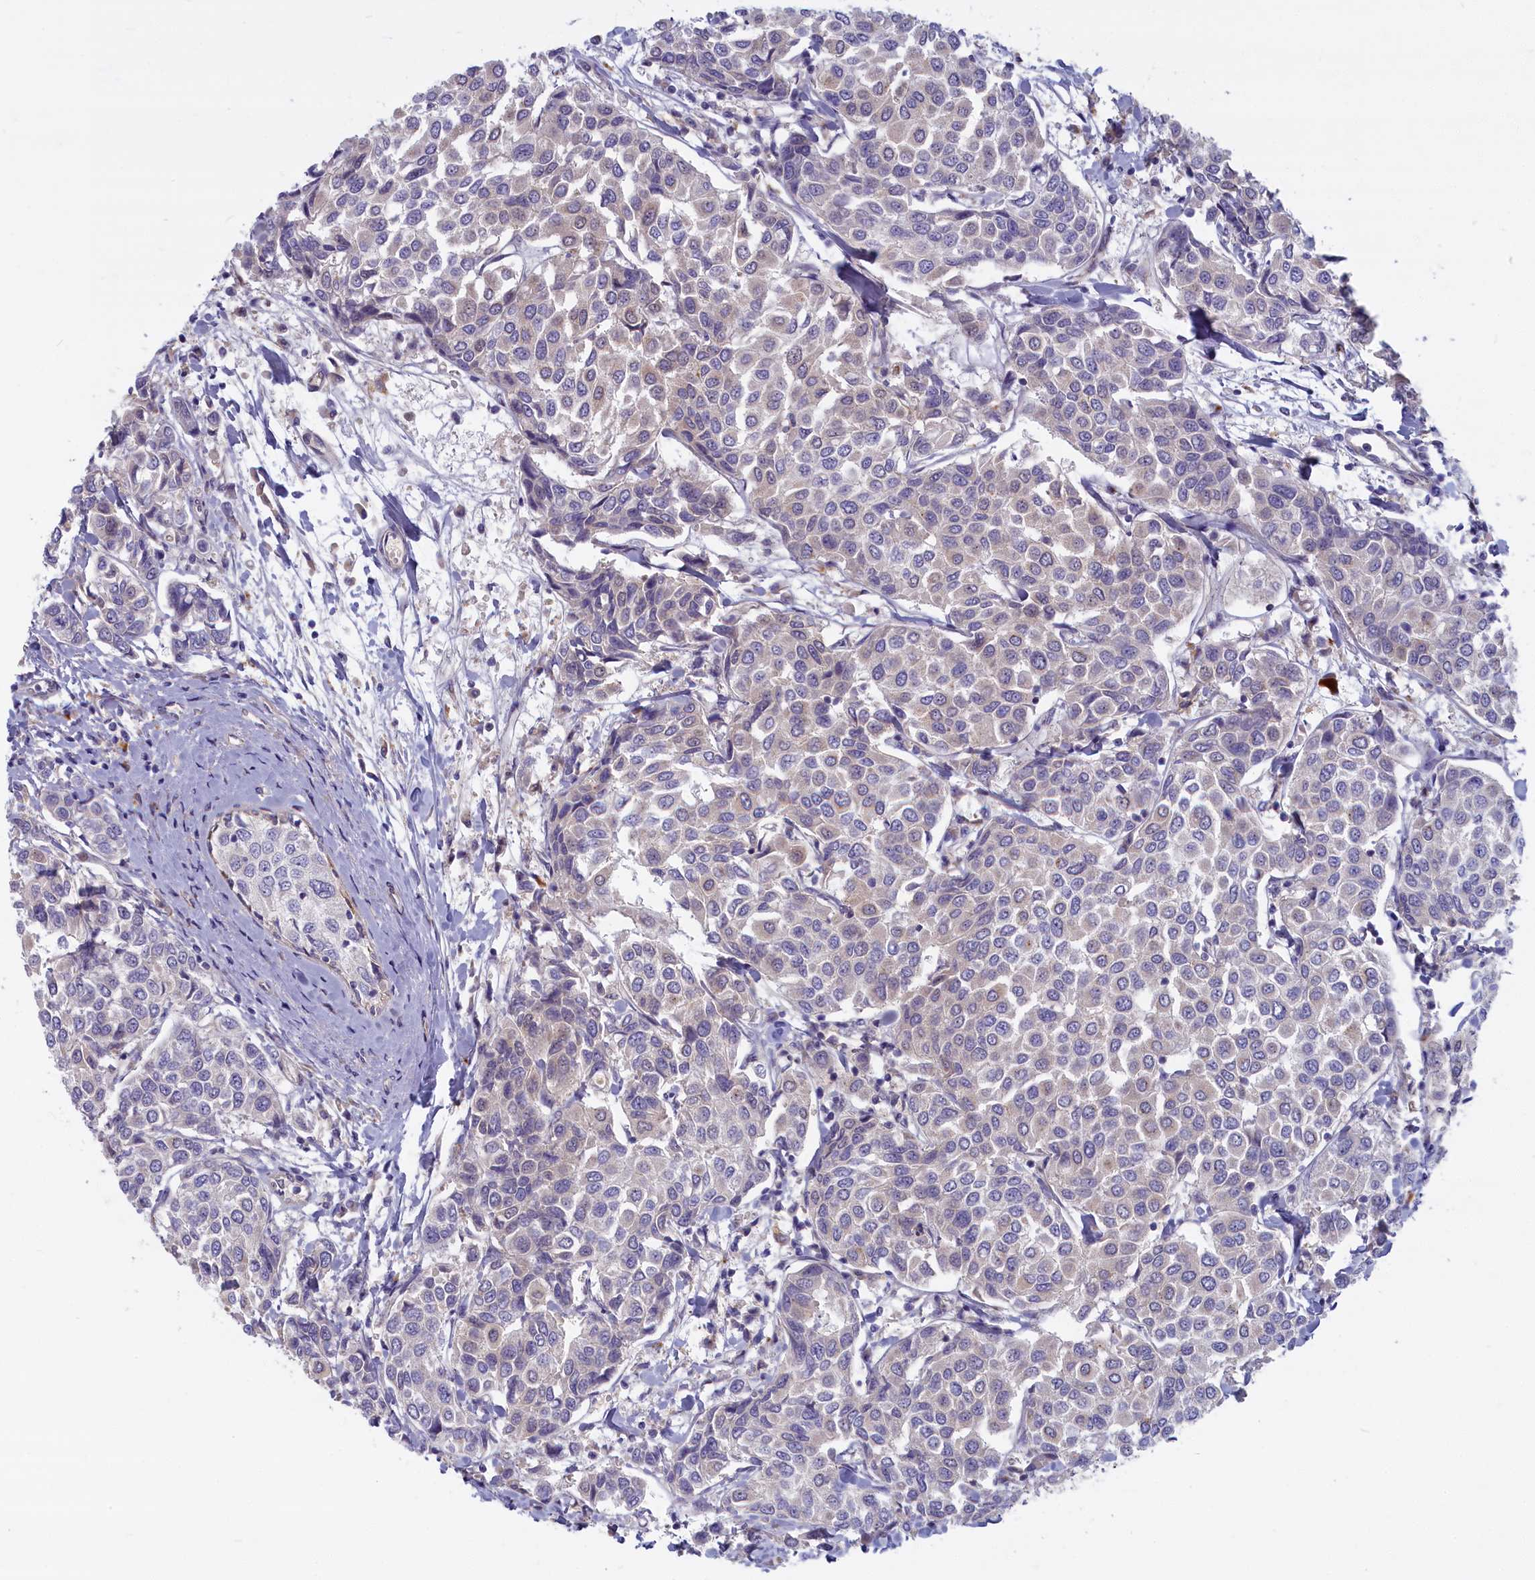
{"staining": {"intensity": "negative", "quantity": "none", "location": "none"}, "tissue": "breast cancer", "cell_type": "Tumor cells", "image_type": "cancer", "snomed": [{"axis": "morphology", "description": "Duct carcinoma"}, {"axis": "topography", "description": "Breast"}], "caption": "Tumor cells show no significant protein positivity in breast intraductal carcinoma.", "gene": "FCSK", "patient": {"sex": "female", "age": 55}}